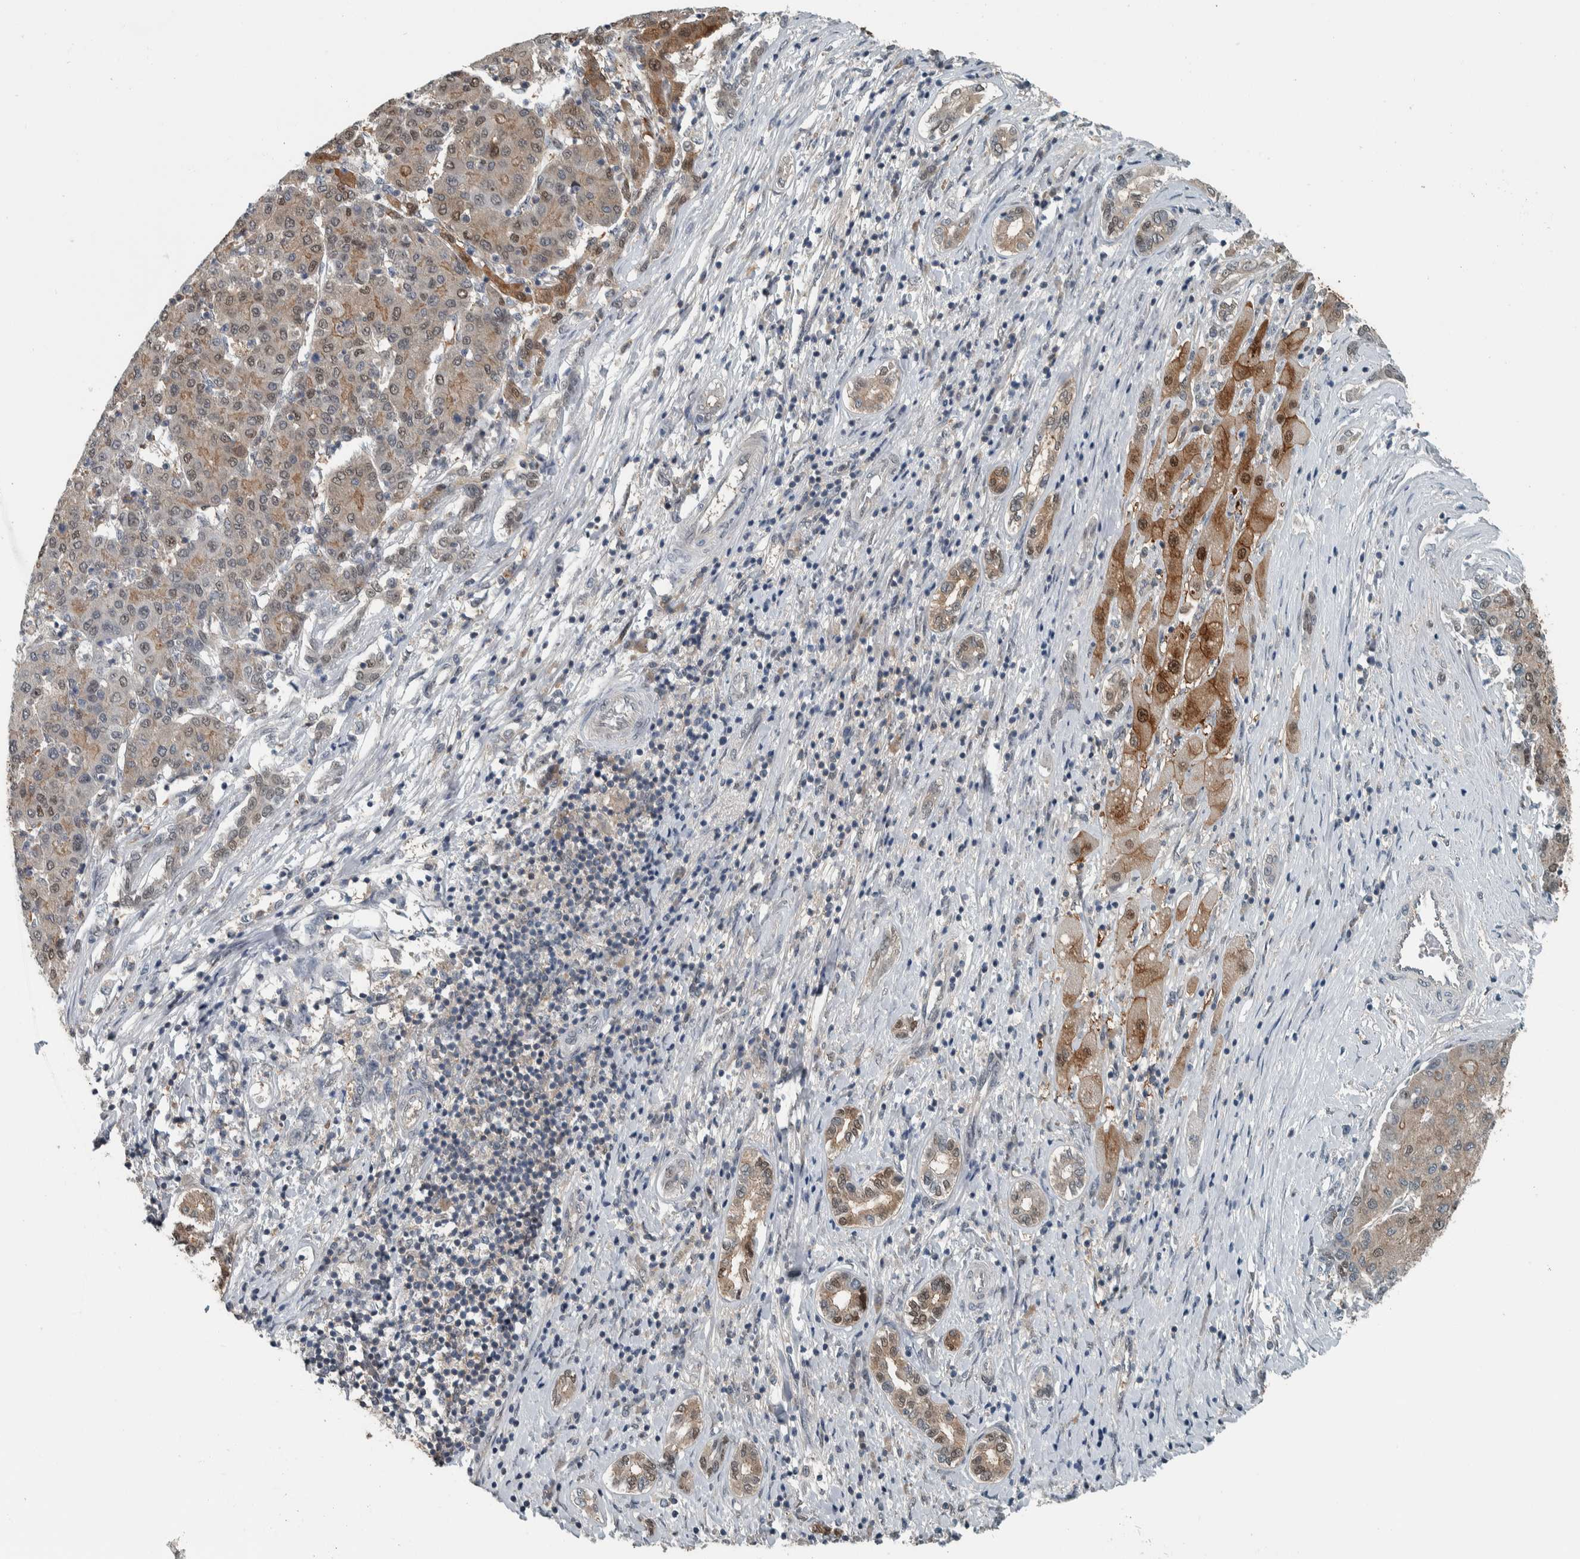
{"staining": {"intensity": "weak", "quantity": "25%-75%", "location": "cytoplasmic/membranous,nuclear"}, "tissue": "liver cancer", "cell_type": "Tumor cells", "image_type": "cancer", "snomed": [{"axis": "morphology", "description": "Carcinoma, Hepatocellular, NOS"}, {"axis": "topography", "description": "Liver"}], "caption": "Liver cancer (hepatocellular carcinoma) tissue shows weak cytoplasmic/membranous and nuclear expression in approximately 25%-75% of tumor cells", "gene": "ALAD", "patient": {"sex": "male", "age": 65}}